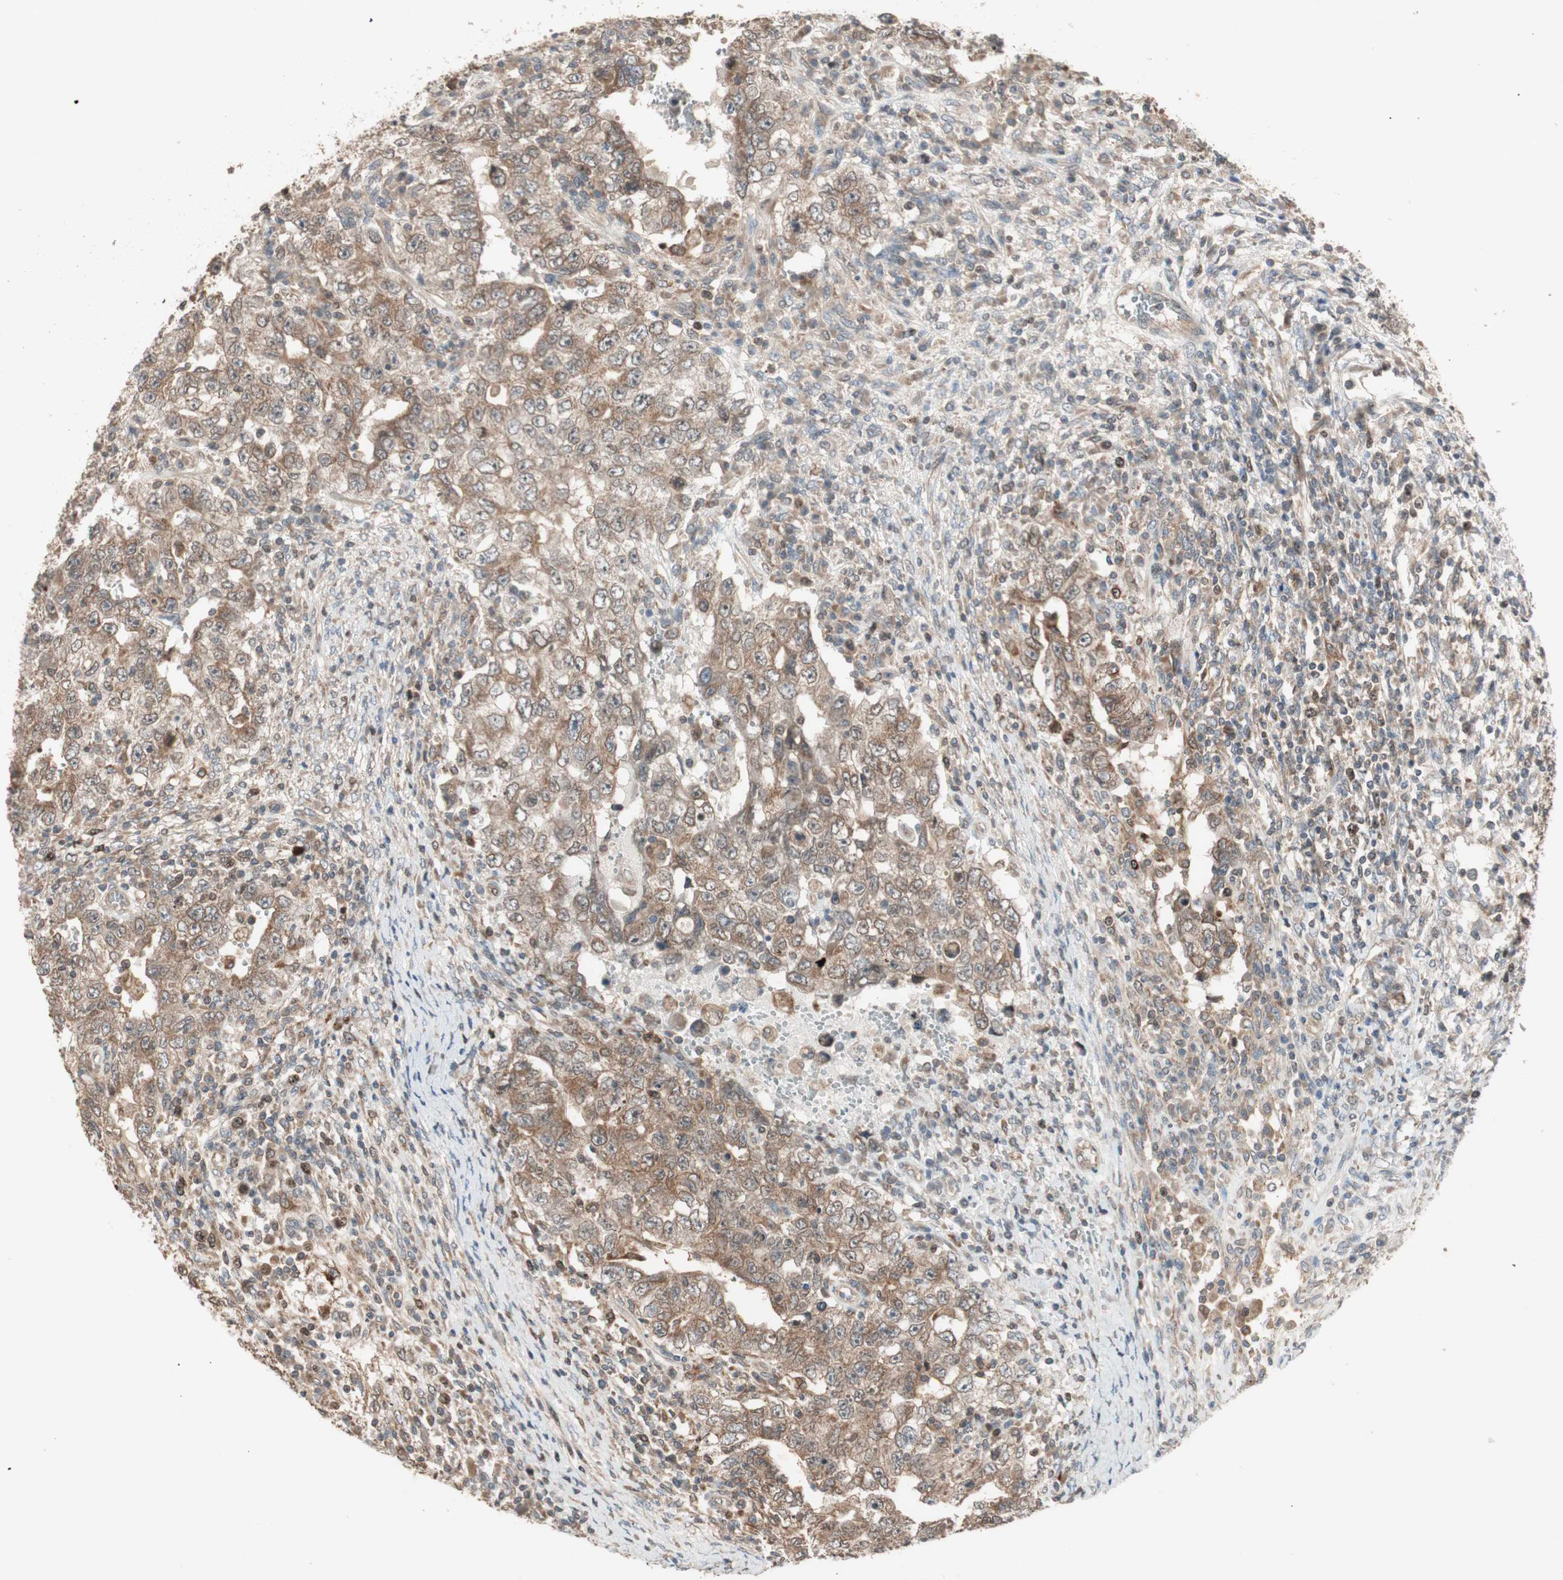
{"staining": {"intensity": "moderate", "quantity": ">75%", "location": "cytoplasmic/membranous"}, "tissue": "testis cancer", "cell_type": "Tumor cells", "image_type": "cancer", "snomed": [{"axis": "morphology", "description": "Carcinoma, Embryonal, NOS"}, {"axis": "topography", "description": "Testis"}], "caption": "DAB immunohistochemical staining of human testis cancer (embryonal carcinoma) demonstrates moderate cytoplasmic/membranous protein staining in about >75% of tumor cells.", "gene": "ATP6AP2", "patient": {"sex": "male", "age": 26}}